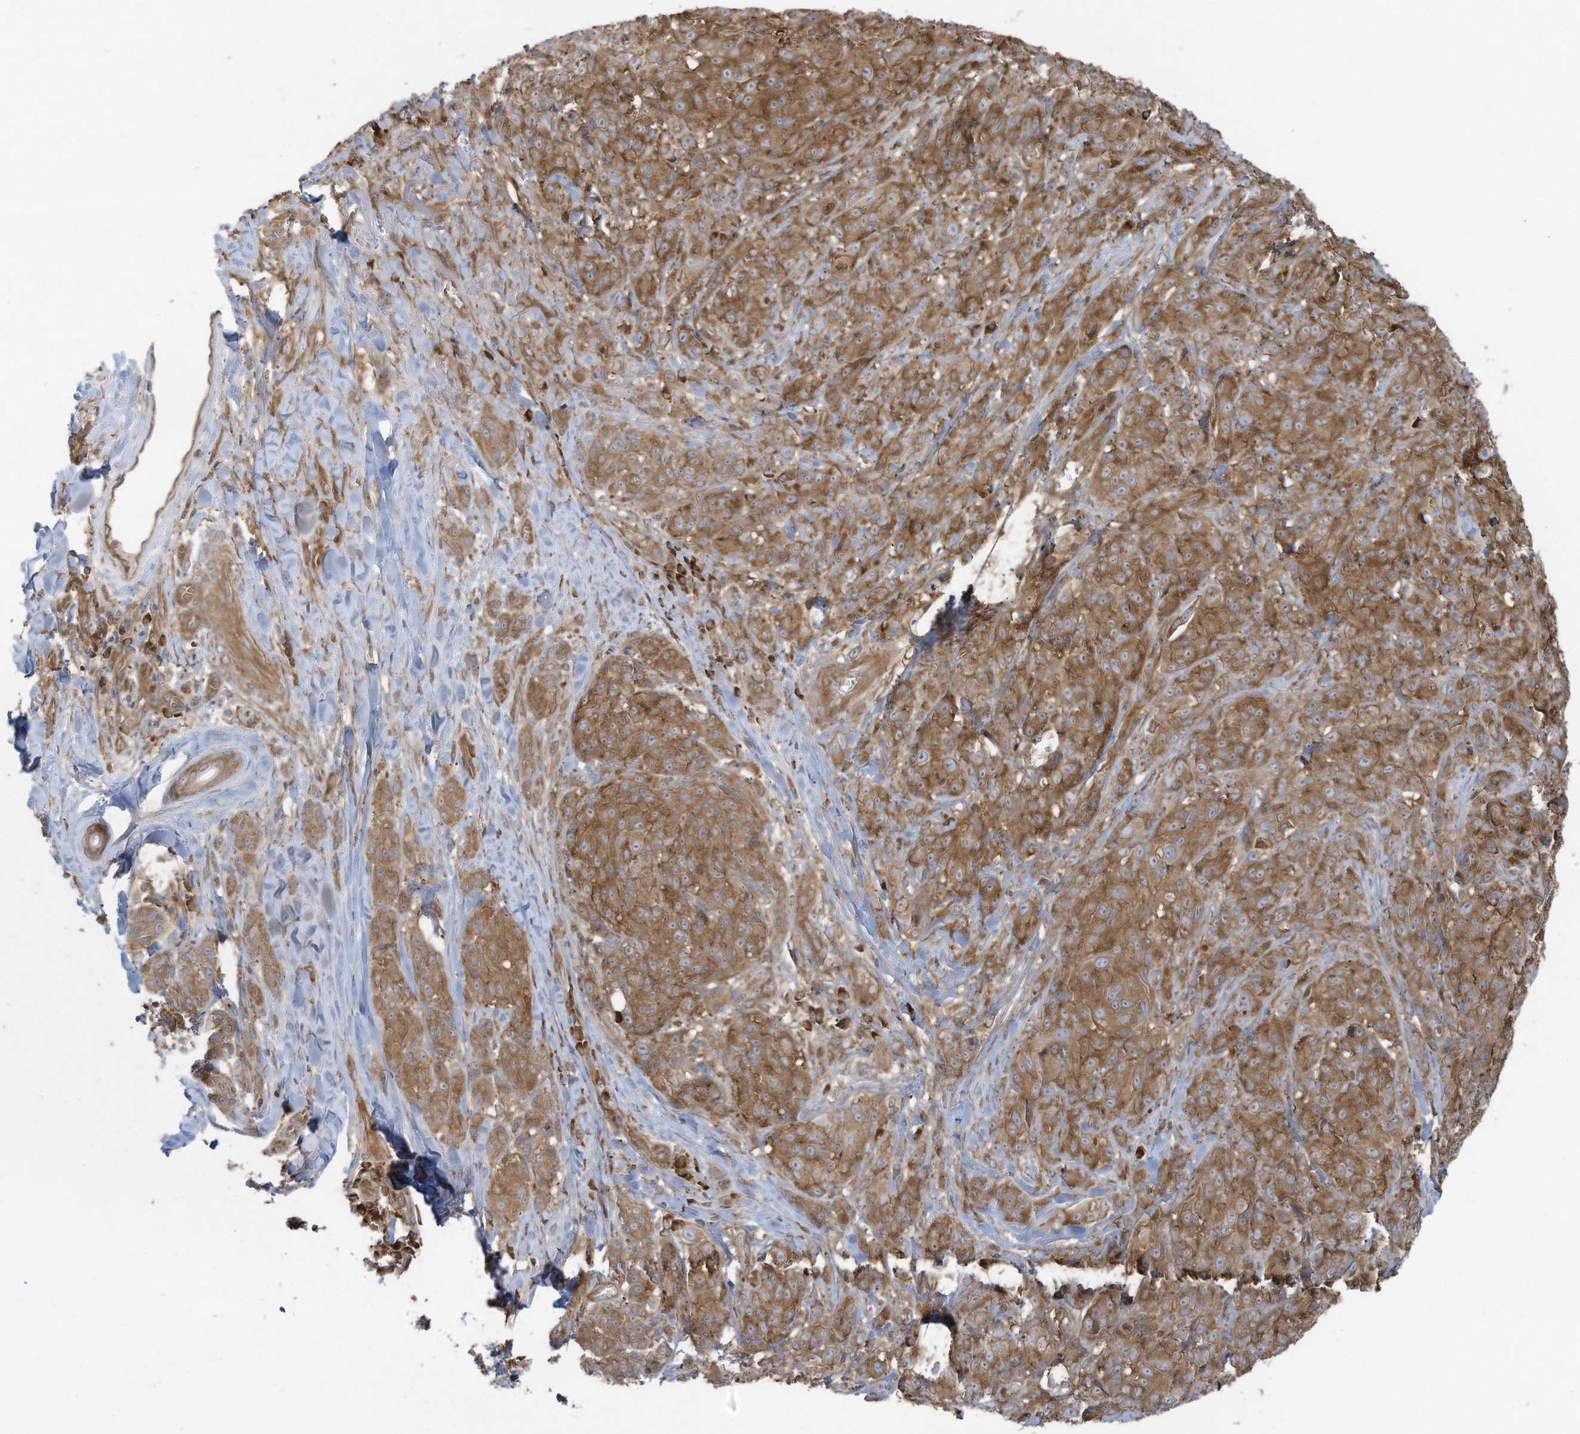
{"staining": {"intensity": "moderate", "quantity": ">75%", "location": "cytoplasmic/membranous"}, "tissue": "melanoma", "cell_type": "Tumor cells", "image_type": "cancer", "snomed": [{"axis": "morphology", "description": "Malignant melanoma, NOS"}, {"axis": "topography", "description": "Skin"}], "caption": "This image exhibits malignant melanoma stained with immunohistochemistry to label a protein in brown. The cytoplasmic/membranous of tumor cells show moderate positivity for the protein. Nuclei are counter-stained blue.", "gene": "OLA1", "patient": {"sex": "male", "age": 73}}